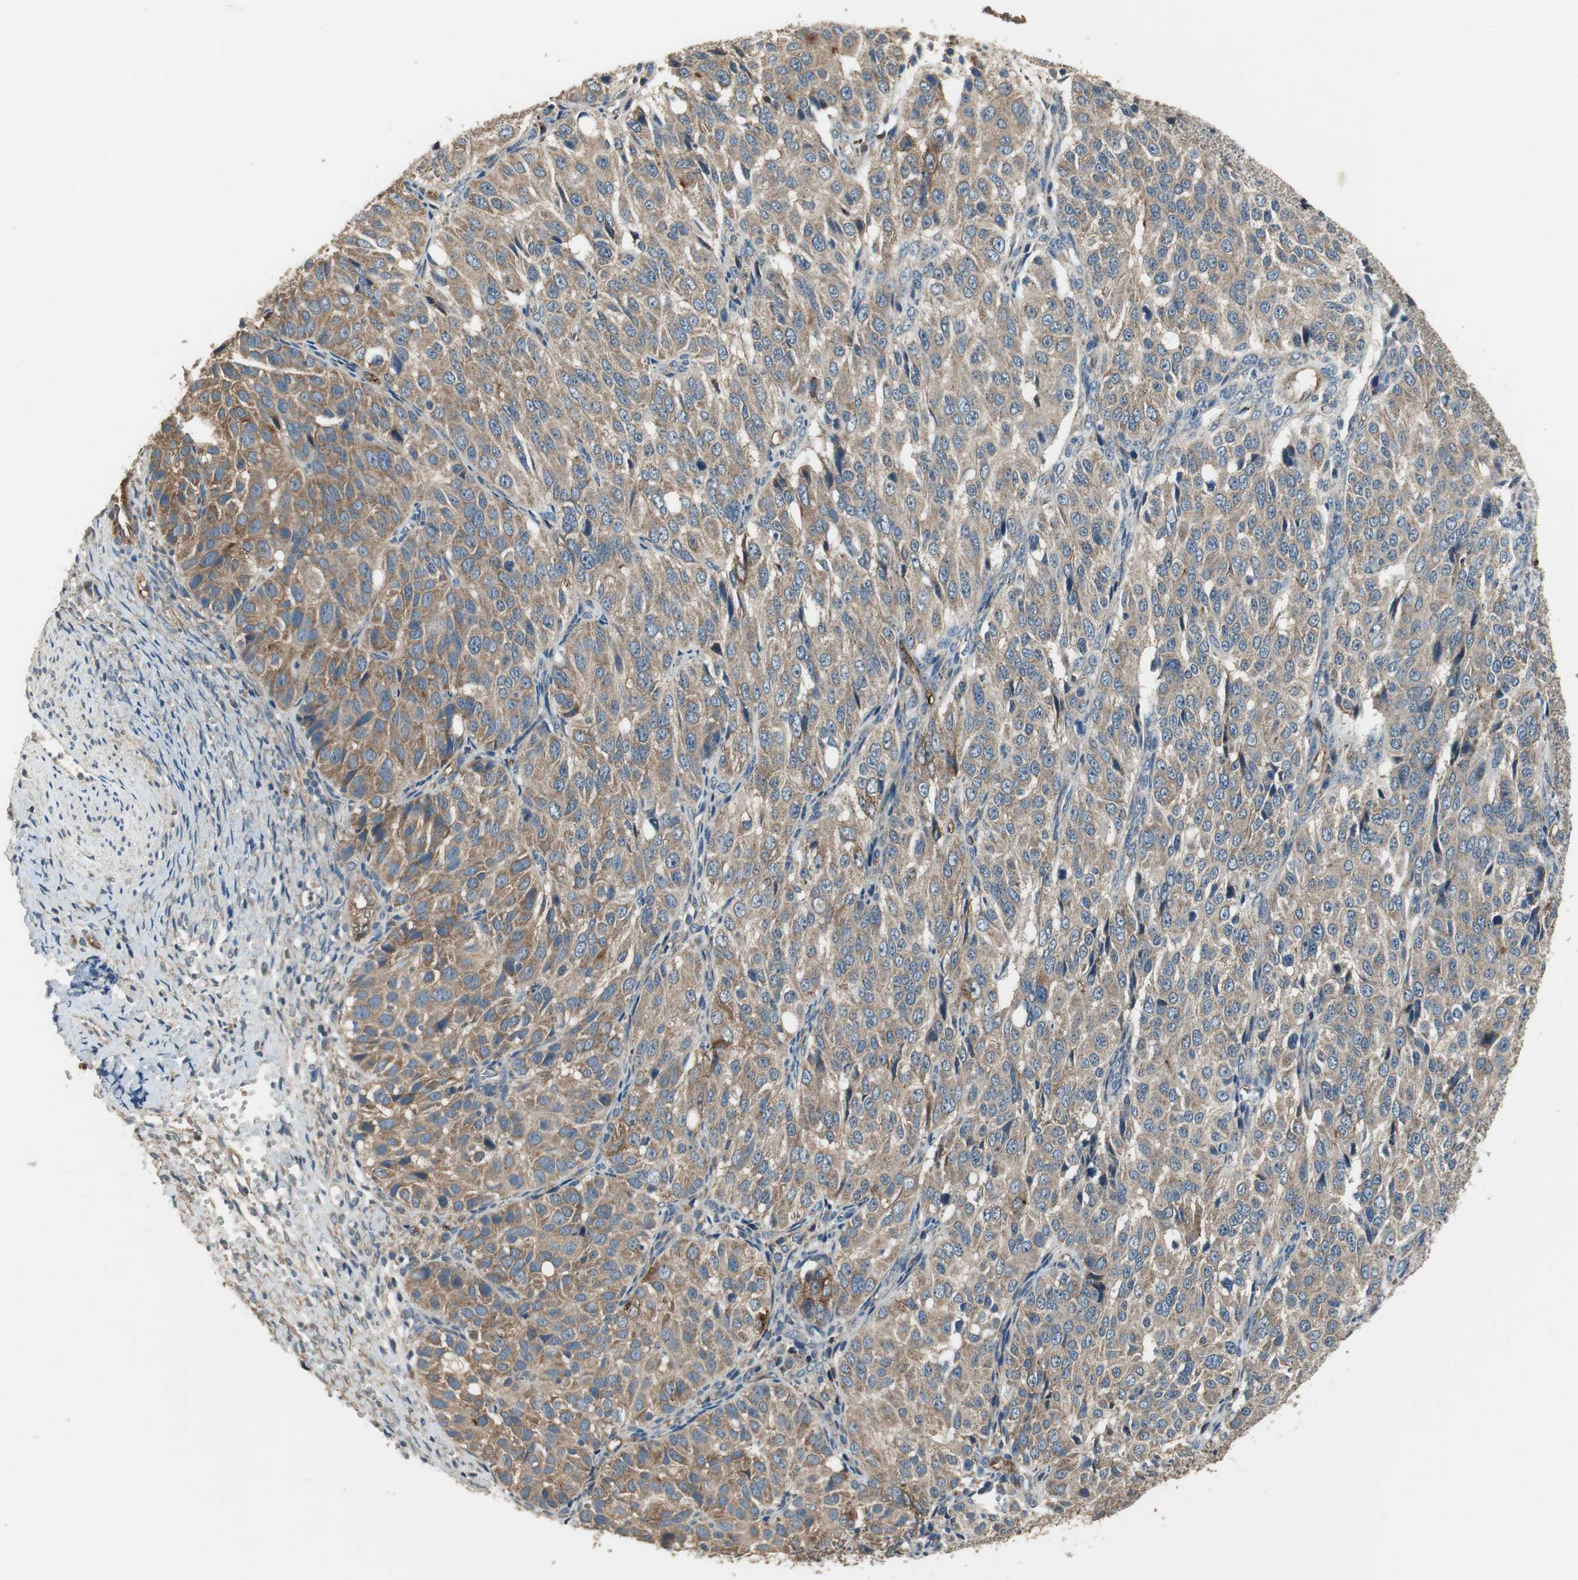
{"staining": {"intensity": "moderate", "quantity": ">75%", "location": "cytoplasmic/membranous"}, "tissue": "ovarian cancer", "cell_type": "Tumor cells", "image_type": "cancer", "snomed": [{"axis": "morphology", "description": "Carcinoma, endometroid"}, {"axis": "topography", "description": "Ovary"}], "caption": "A brown stain labels moderate cytoplasmic/membranous positivity of a protein in human ovarian cancer (endometroid carcinoma) tumor cells. The staining is performed using DAB (3,3'-diaminobenzidine) brown chromogen to label protein expression. The nuclei are counter-stained blue using hematoxylin.", "gene": "MSTO1", "patient": {"sex": "female", "age": 51}}